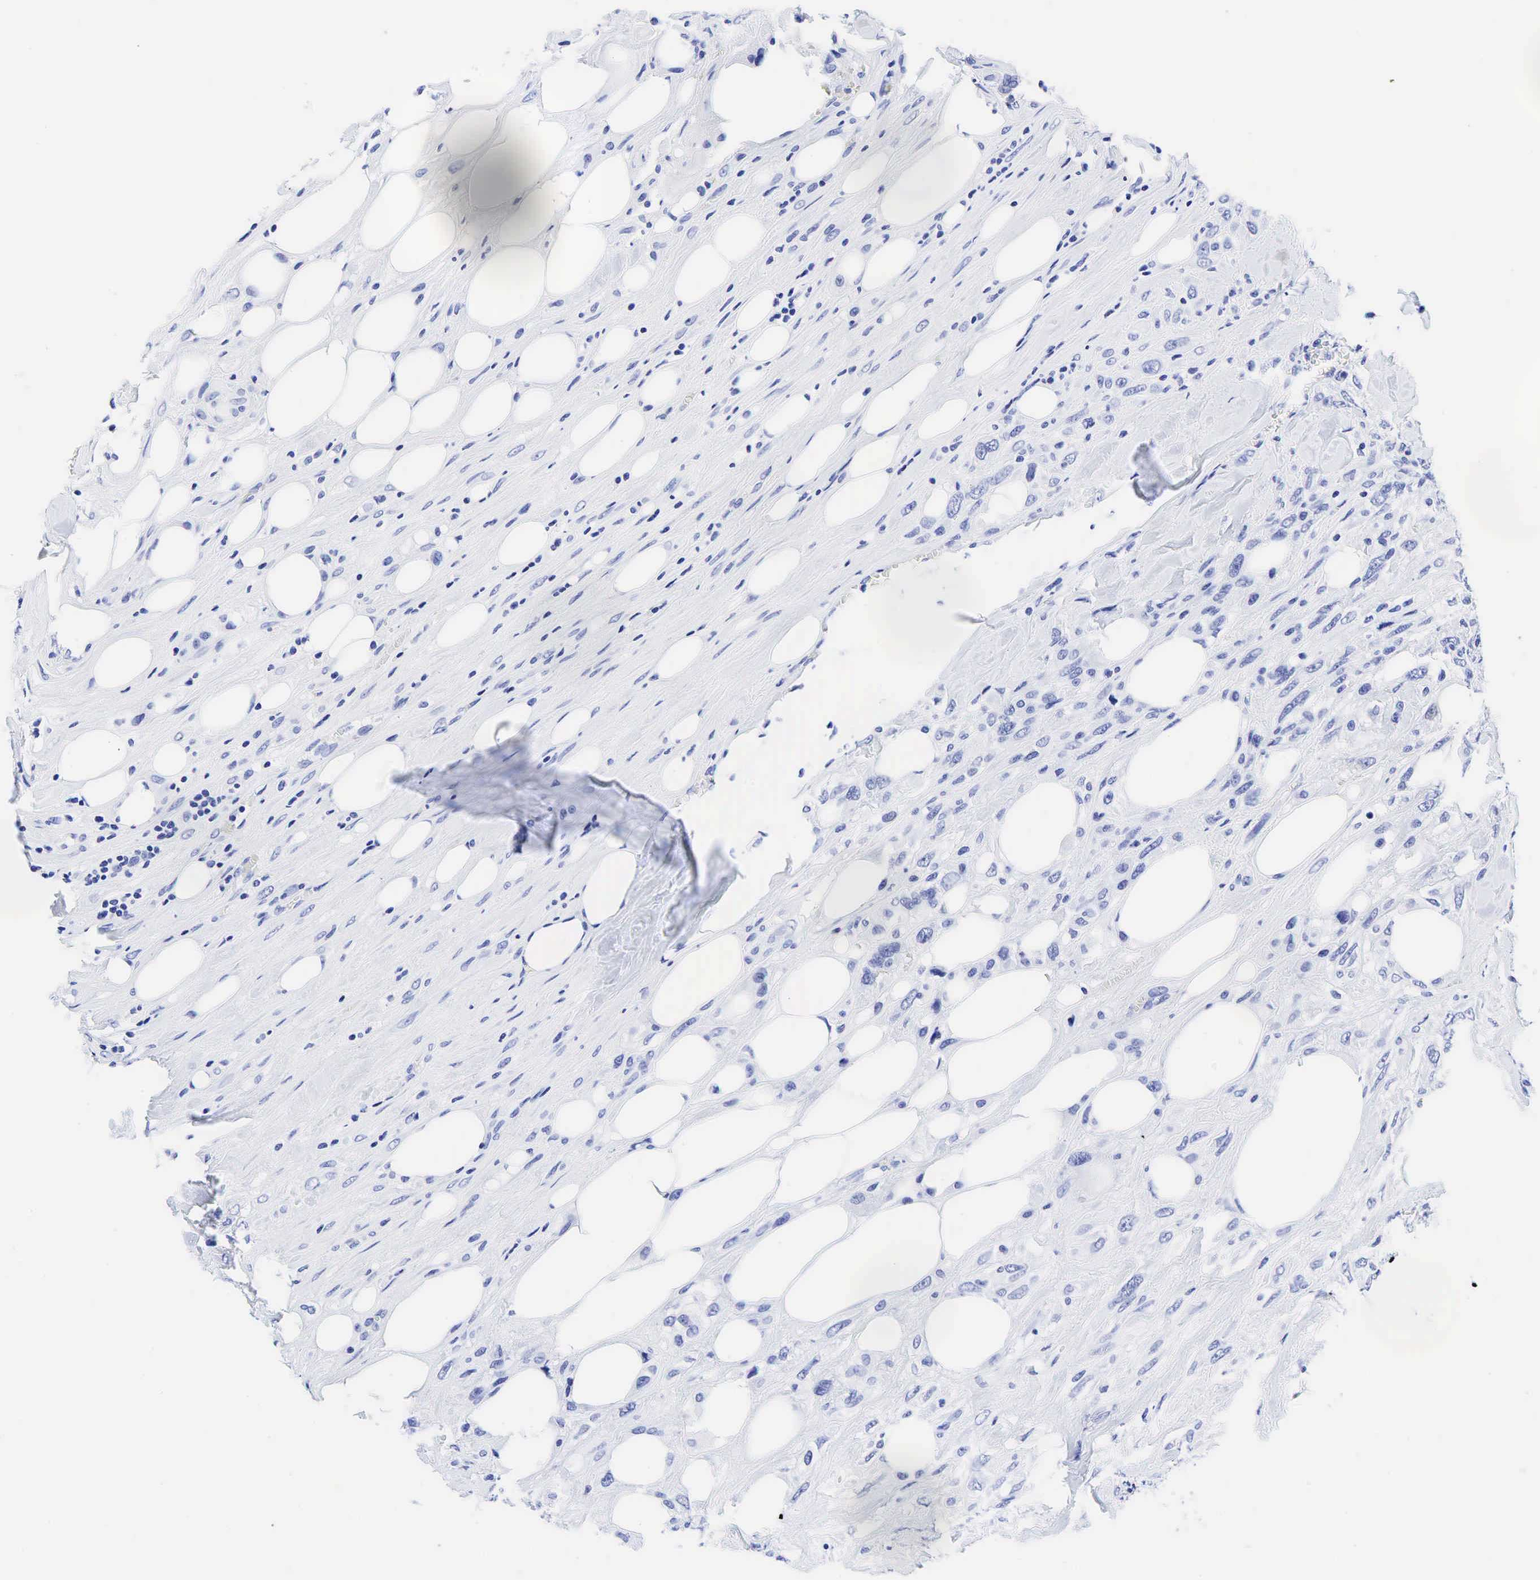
{"staining": {"intensity": "negative", "quantity": "none", "location": "none"}, "tissue": "breast cancer", "cell_type": "Tumor cells", "image_type": "cancer", "snomed": [{"axis": "morphology", "description": "Neoplasm, malignant, NOS"}, {"axis": "topography", "description": "Breast"}], "caption": "Histopathology image shows no significant protein expression in tumor cells of neoplasm (malignant) (breast).", "gene": "CHGA", "patient": {"sex": "female", "age": 50}}